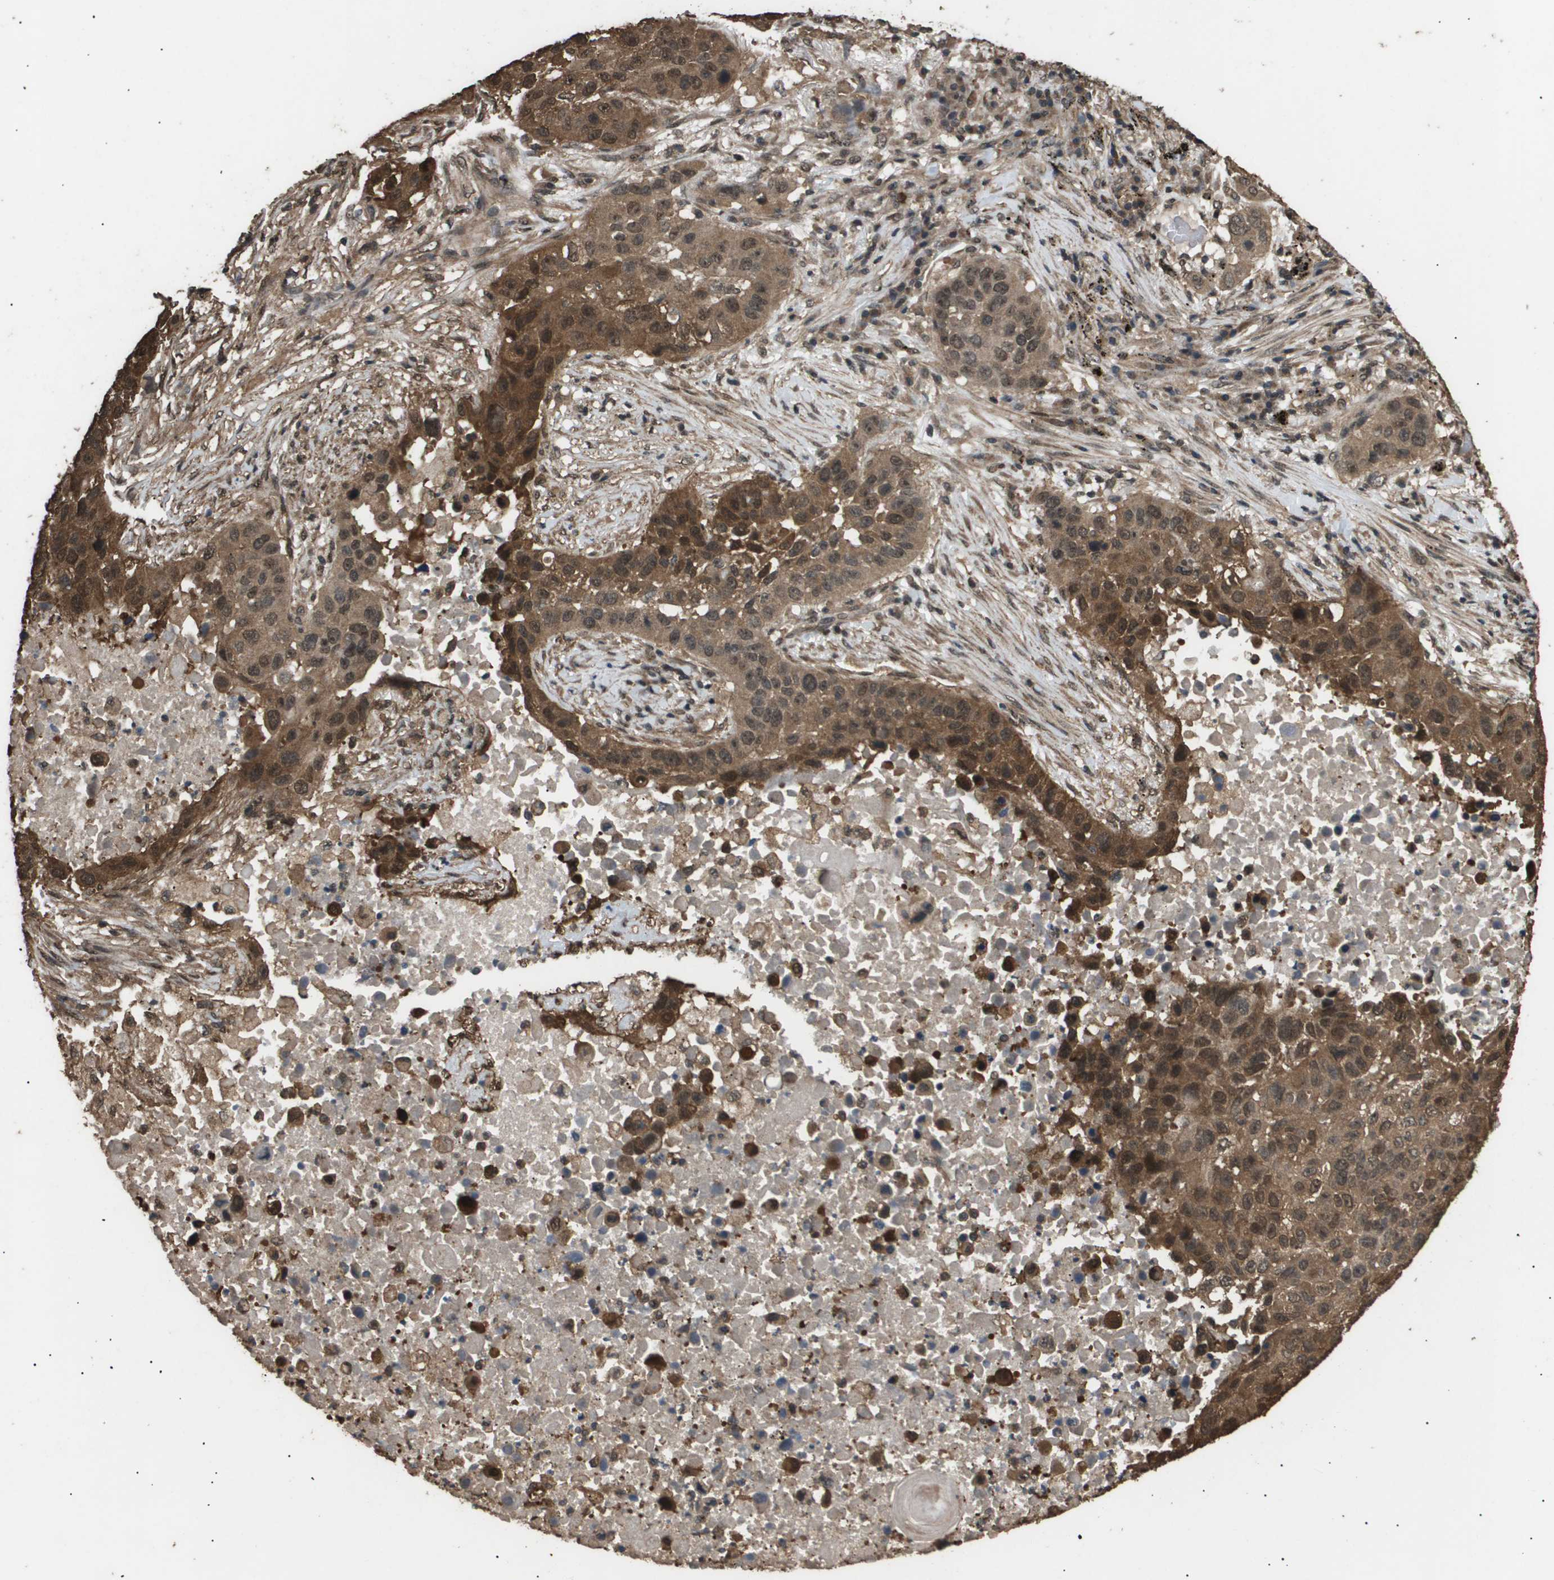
{"staining": {"intensity": "moderate", "quantity": ">75%", "location": "cytoplasmic/membranous,nuclear"}, "tissue": "lung cancer", "cell_type": "Tumor cells", "image_type": "cancer", "snomed": [{"axis": "morphology", "description": "Squamous cell carcinoma, NOS"}, {"axis": "topography", "description": "Lung"}], "caption": "A brown stain shows moderate cytoplasmic/membranous and nuclear expression of a protein in lung squamous cell carcinoma tumor cells.", "gene": "ING1", "patient": {"sex": "male", "age": 57}}